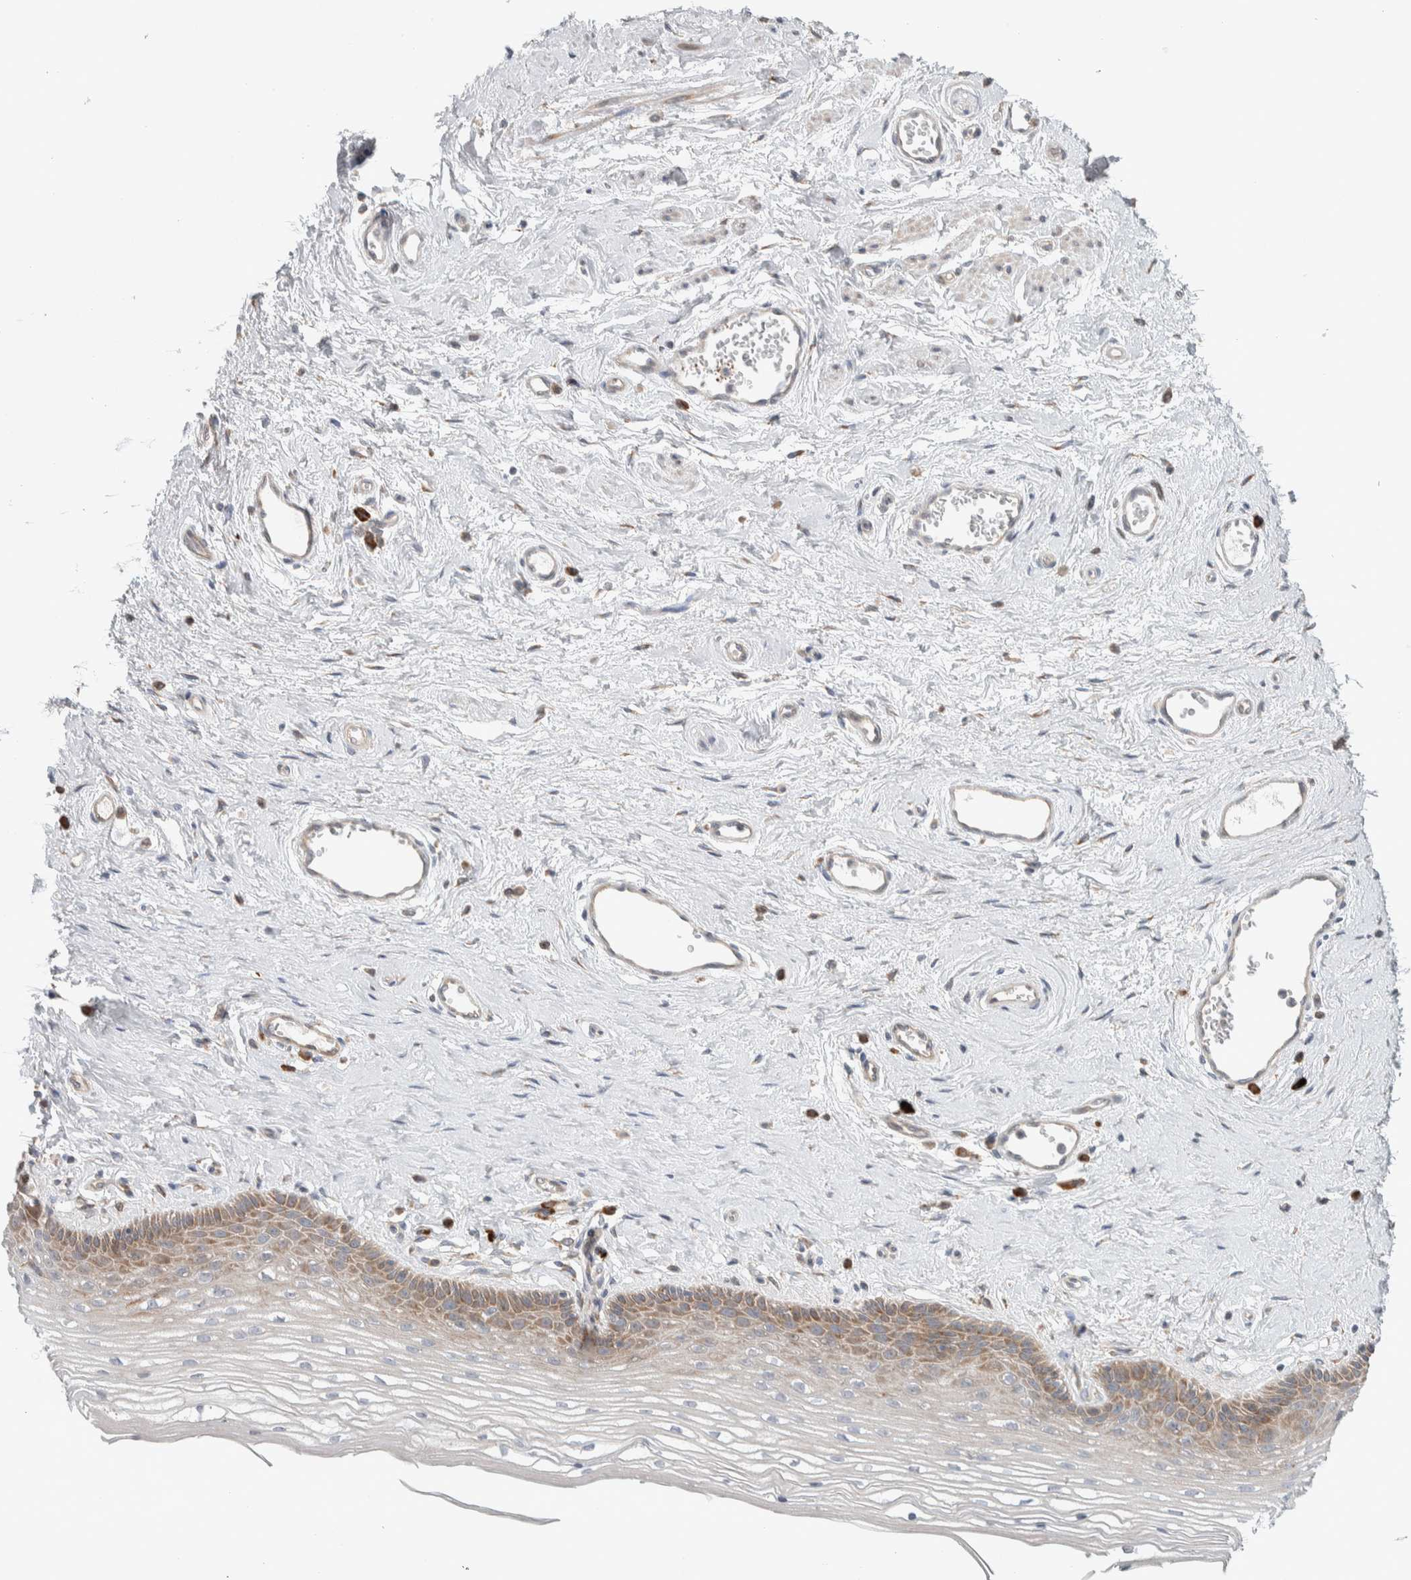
{"staining": {"intensity": "moderate", "quantity": "<25%", "location": "cytoplasmic/membranous"}, "tissue": "vagina", "cell_type": "Squamous epithelial cells", "image_type": "normal", "snomed": [{"axis": "morphology", "description": "Normal tissue, NOS"}, {"axis": "topography", "description": "Vagina"}], "caption": "Immunohistochemistry photomicrograph of normal human vagina stained for a protein (brown), which demonstrates low levels of moderate cytoplasmic/membranous positivity in approximately <25% of squamous epithelial cells.", "gene": "ADCY8", "patient": {"sex": "female", "age": 46}}